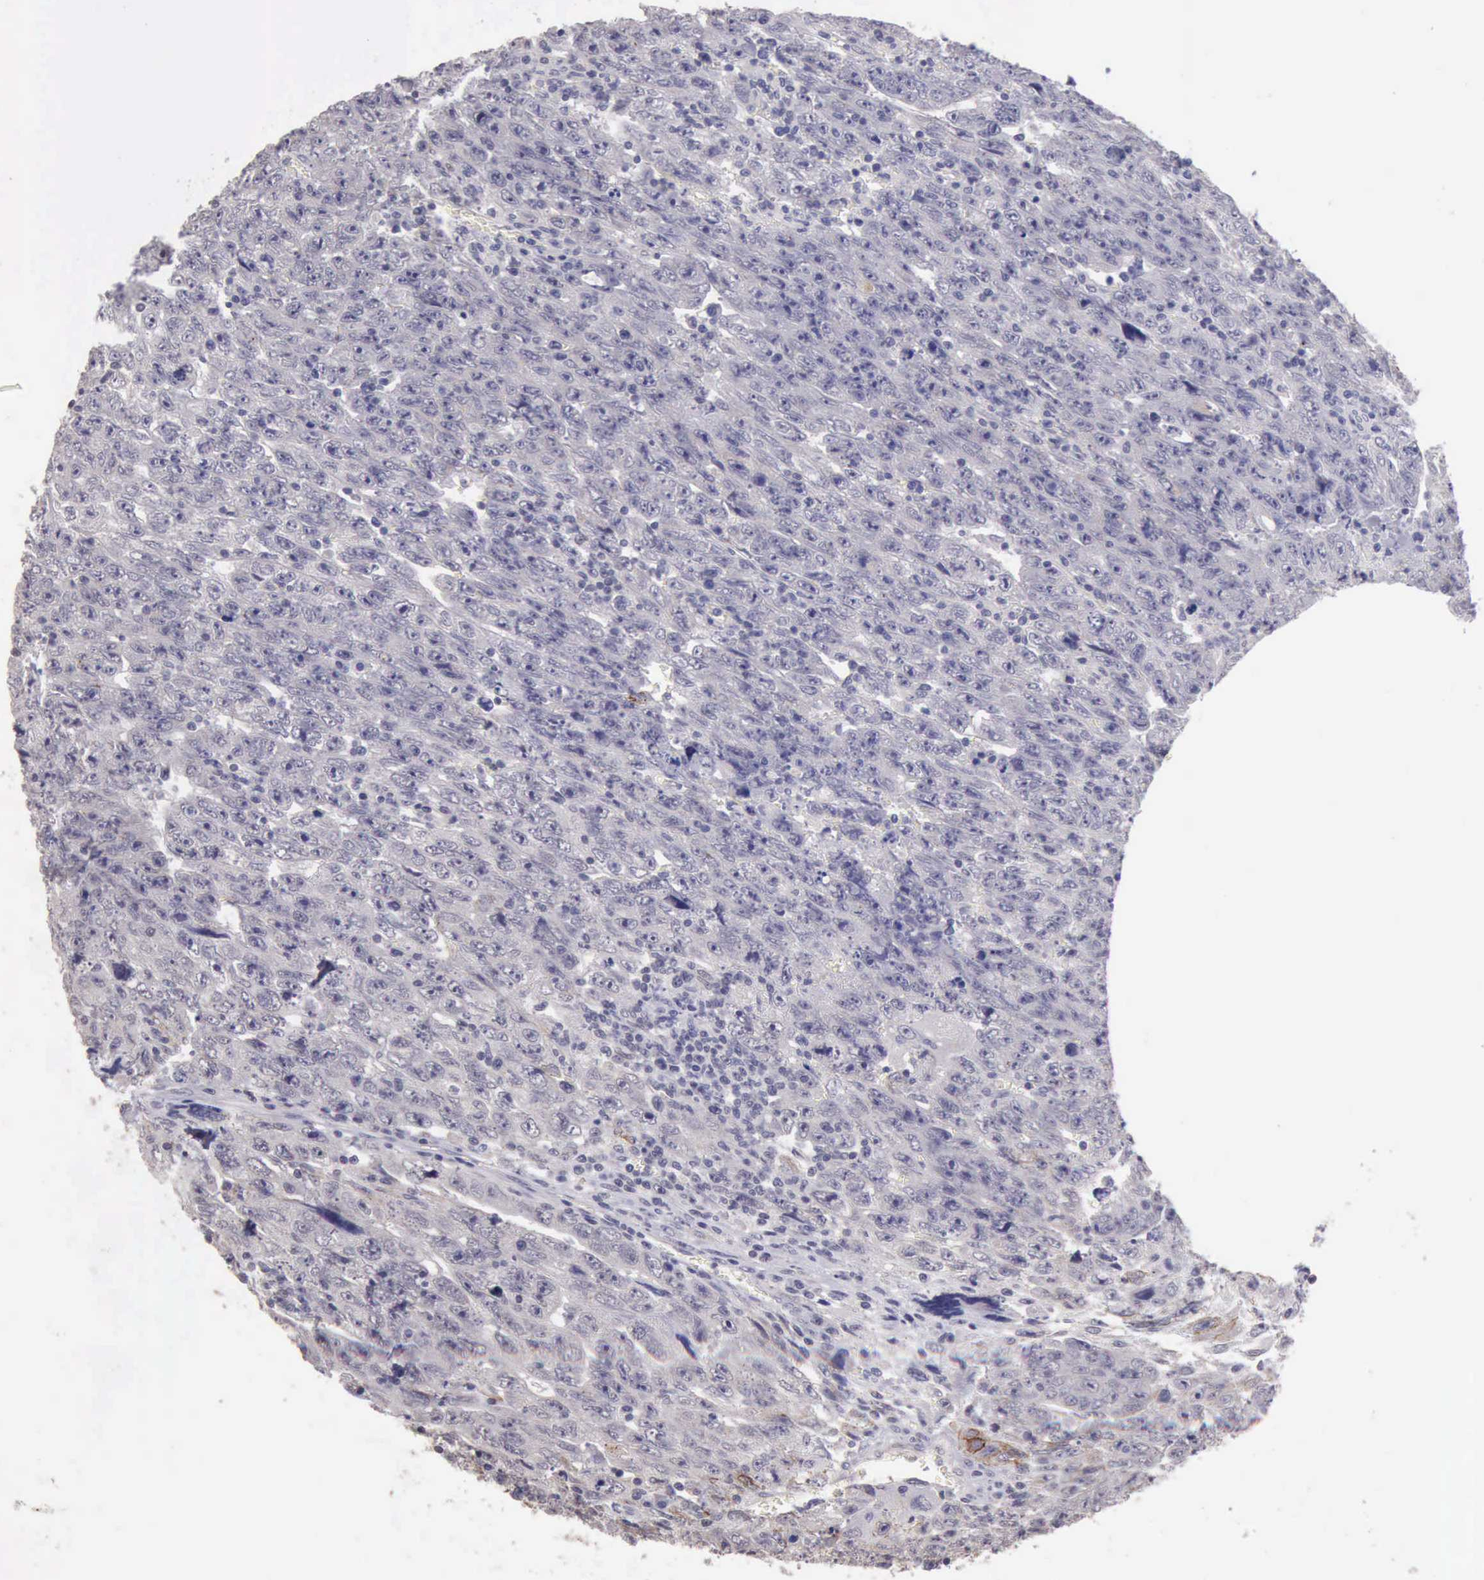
{"staining": {"intensity": "negative", "quantity": "none", "location": "none"}, "tissue": "testis cancer", "cell_type": "Tumor cells", "image_type": "cancer", "snomed": [{"axis": "morphology", "description": "Carcinoma, Embryonal, NOS"}, {"axis": "topography", "description": "Testis"}], "caption": "The photomicrograph reveals no staining of tumor cells in embryonal carcinoma (testis).", "gene": "KCND1", "patient": {"sex": "male", "age": 28}}